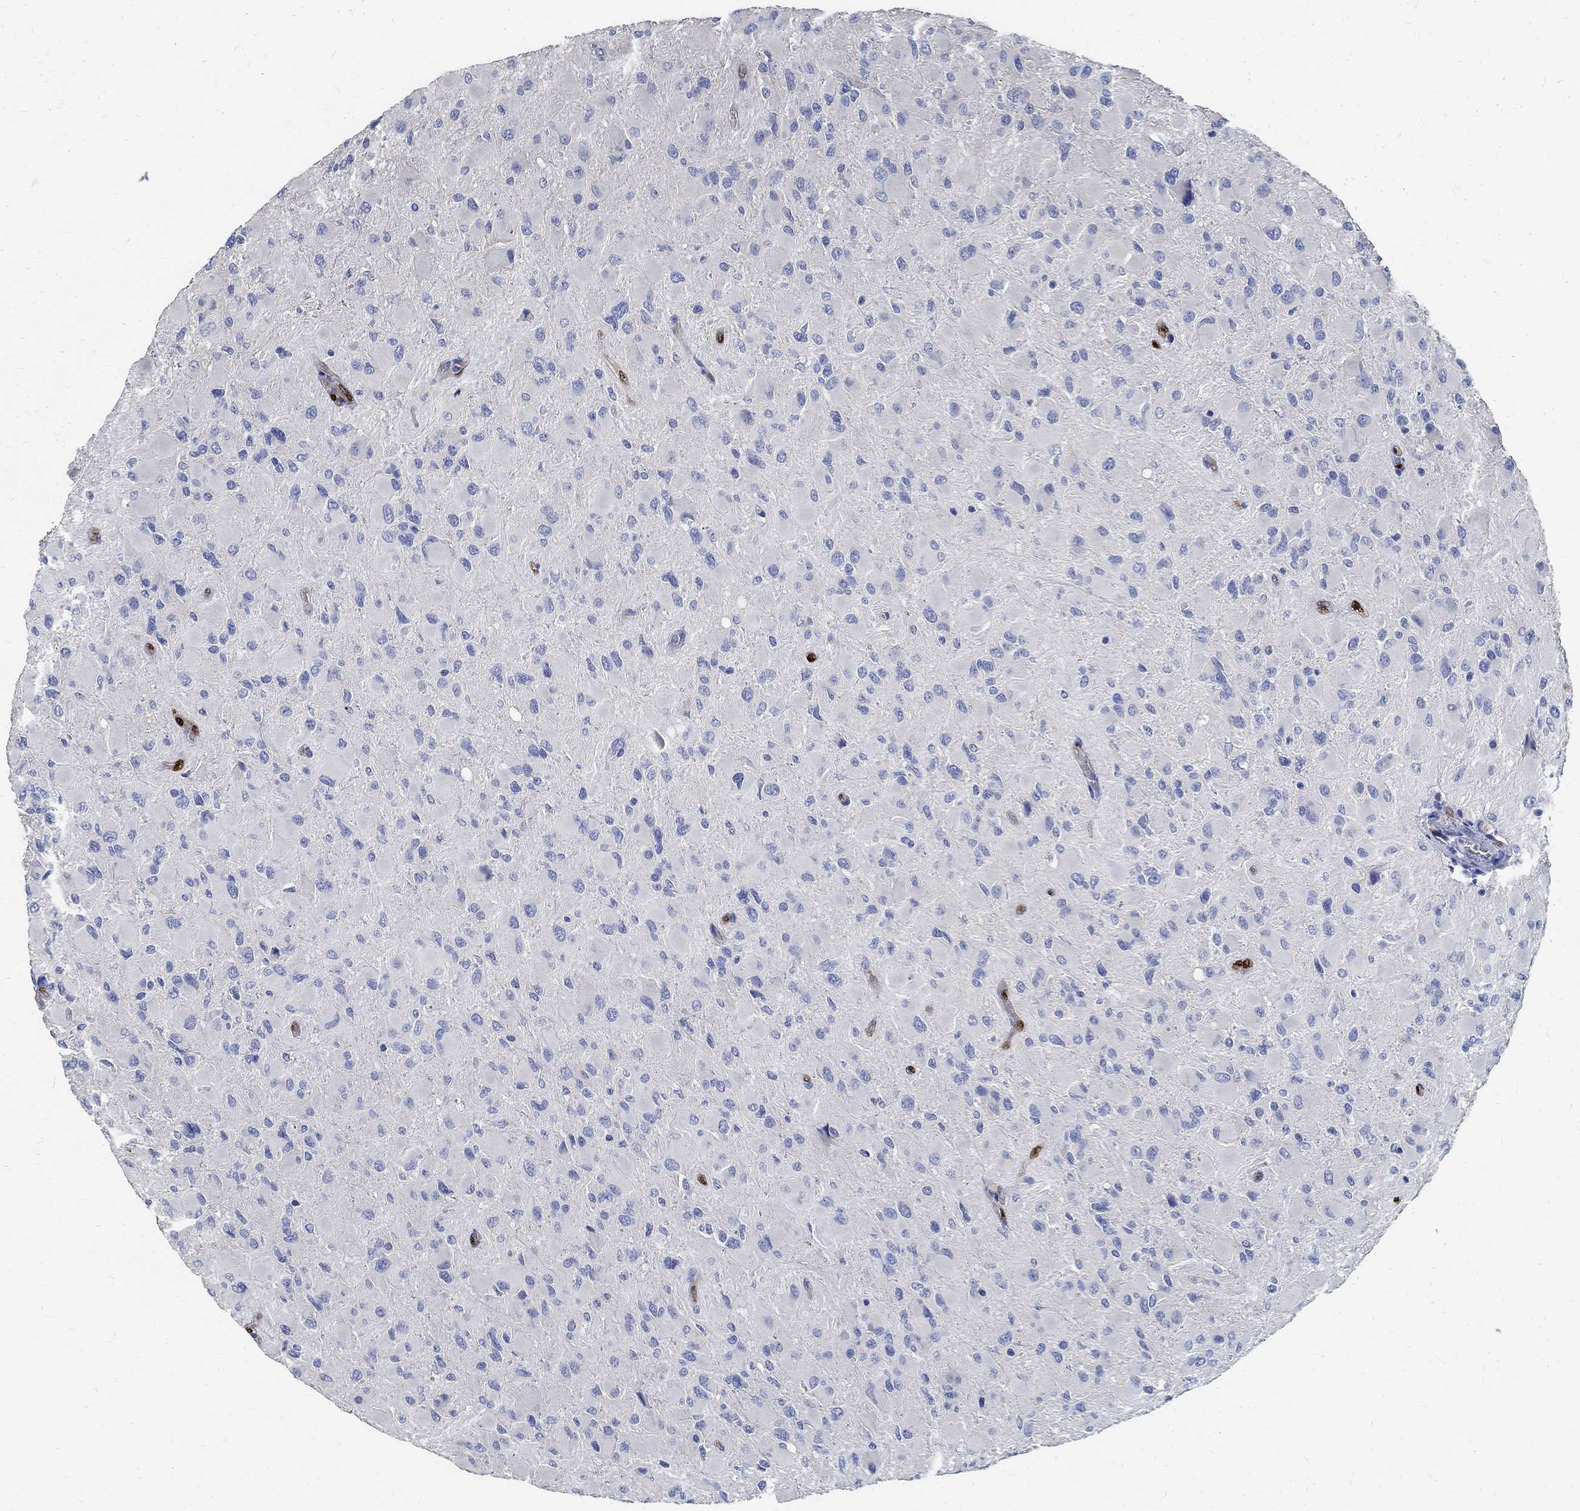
{"staining": {"intensity": "negative", "quantity": "none", "location": "none"}, "tissue": "glioma", "cell_type": "Tumor cells", "image_type": "cancer", "snomed": [{"axis": "morphology", "description": "Glioma, malignant, High grade"}, {"axis": "topography", "description": "Cerebral cortex"}], "caption": "This image is of malignant glioma (high-grade) stained with immunohistochemistry to label a protein in brown with the nuclei are counter-stained blue. There is no positivity in tumor cells.", "gene": "PRX", "patient": {"sex": "female", "age": 36}}